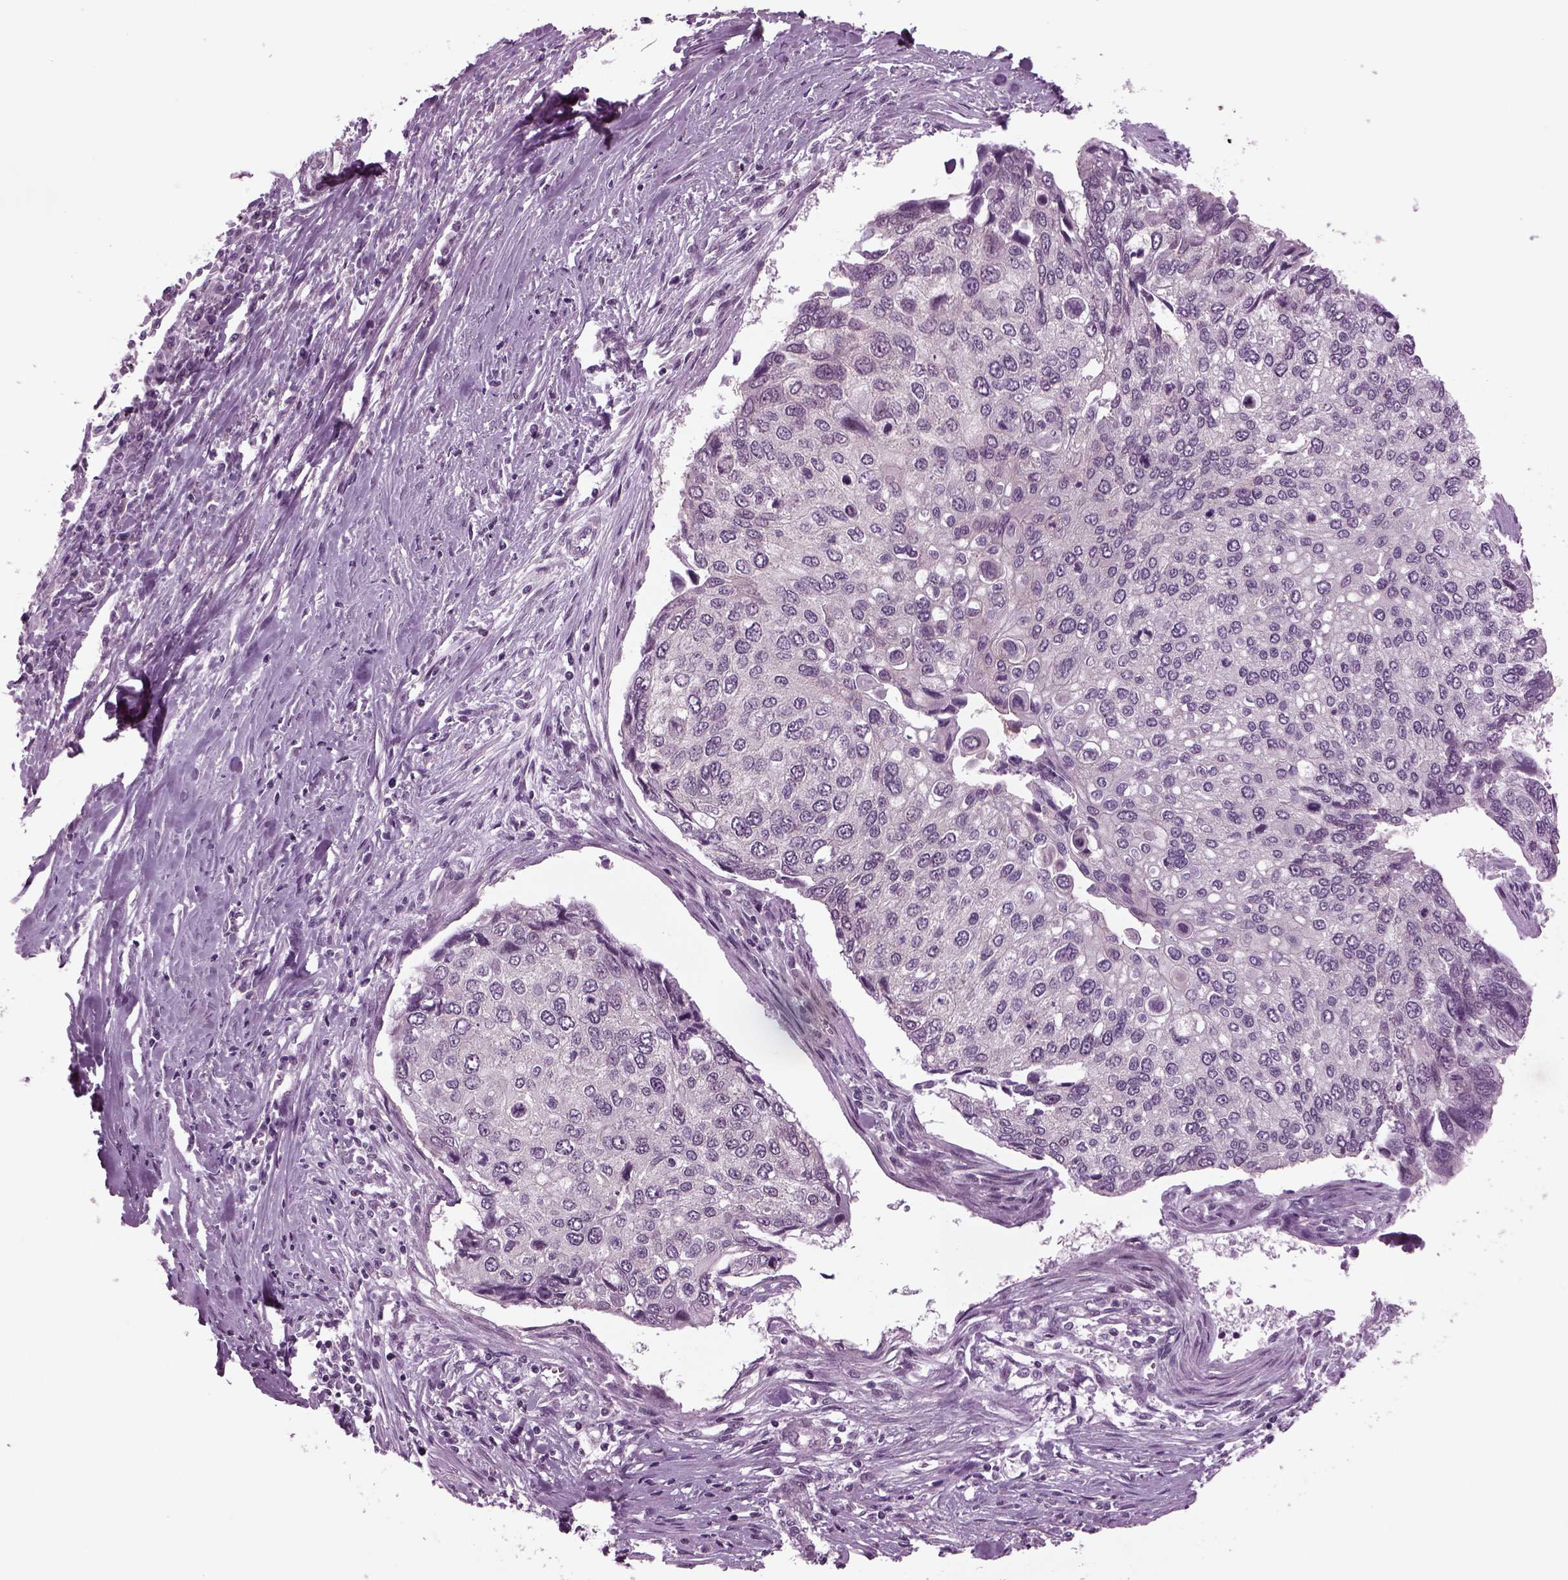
{"staining": {"intensity": "negative", "quantity": "none", "location": "none"}, "tissue": "lung cancer", "cell_type": "Tumor cells", "image_type": "cancer", "snomed": [{"axis": "morphology", "description": "Squamous cell carcinoma, NOS"}, {"axis": "morphology", "description": "Squamous cell carcinoma, metastatic, NOS"}, {"axis": "topography", "description": "Lung"}], "caption": "A high-resolution histopathology image shows immunohistochemistry (IHC) staining of lung cancer, which displays no significant staining in tumor cells. (Stains: DAB immunohistochemistry with hematoxylin counter stain, Microscopy: brightfield microscopy at high magnification).", "gene": "ODF3", "patient": {"sex": "male", "age": 63}}